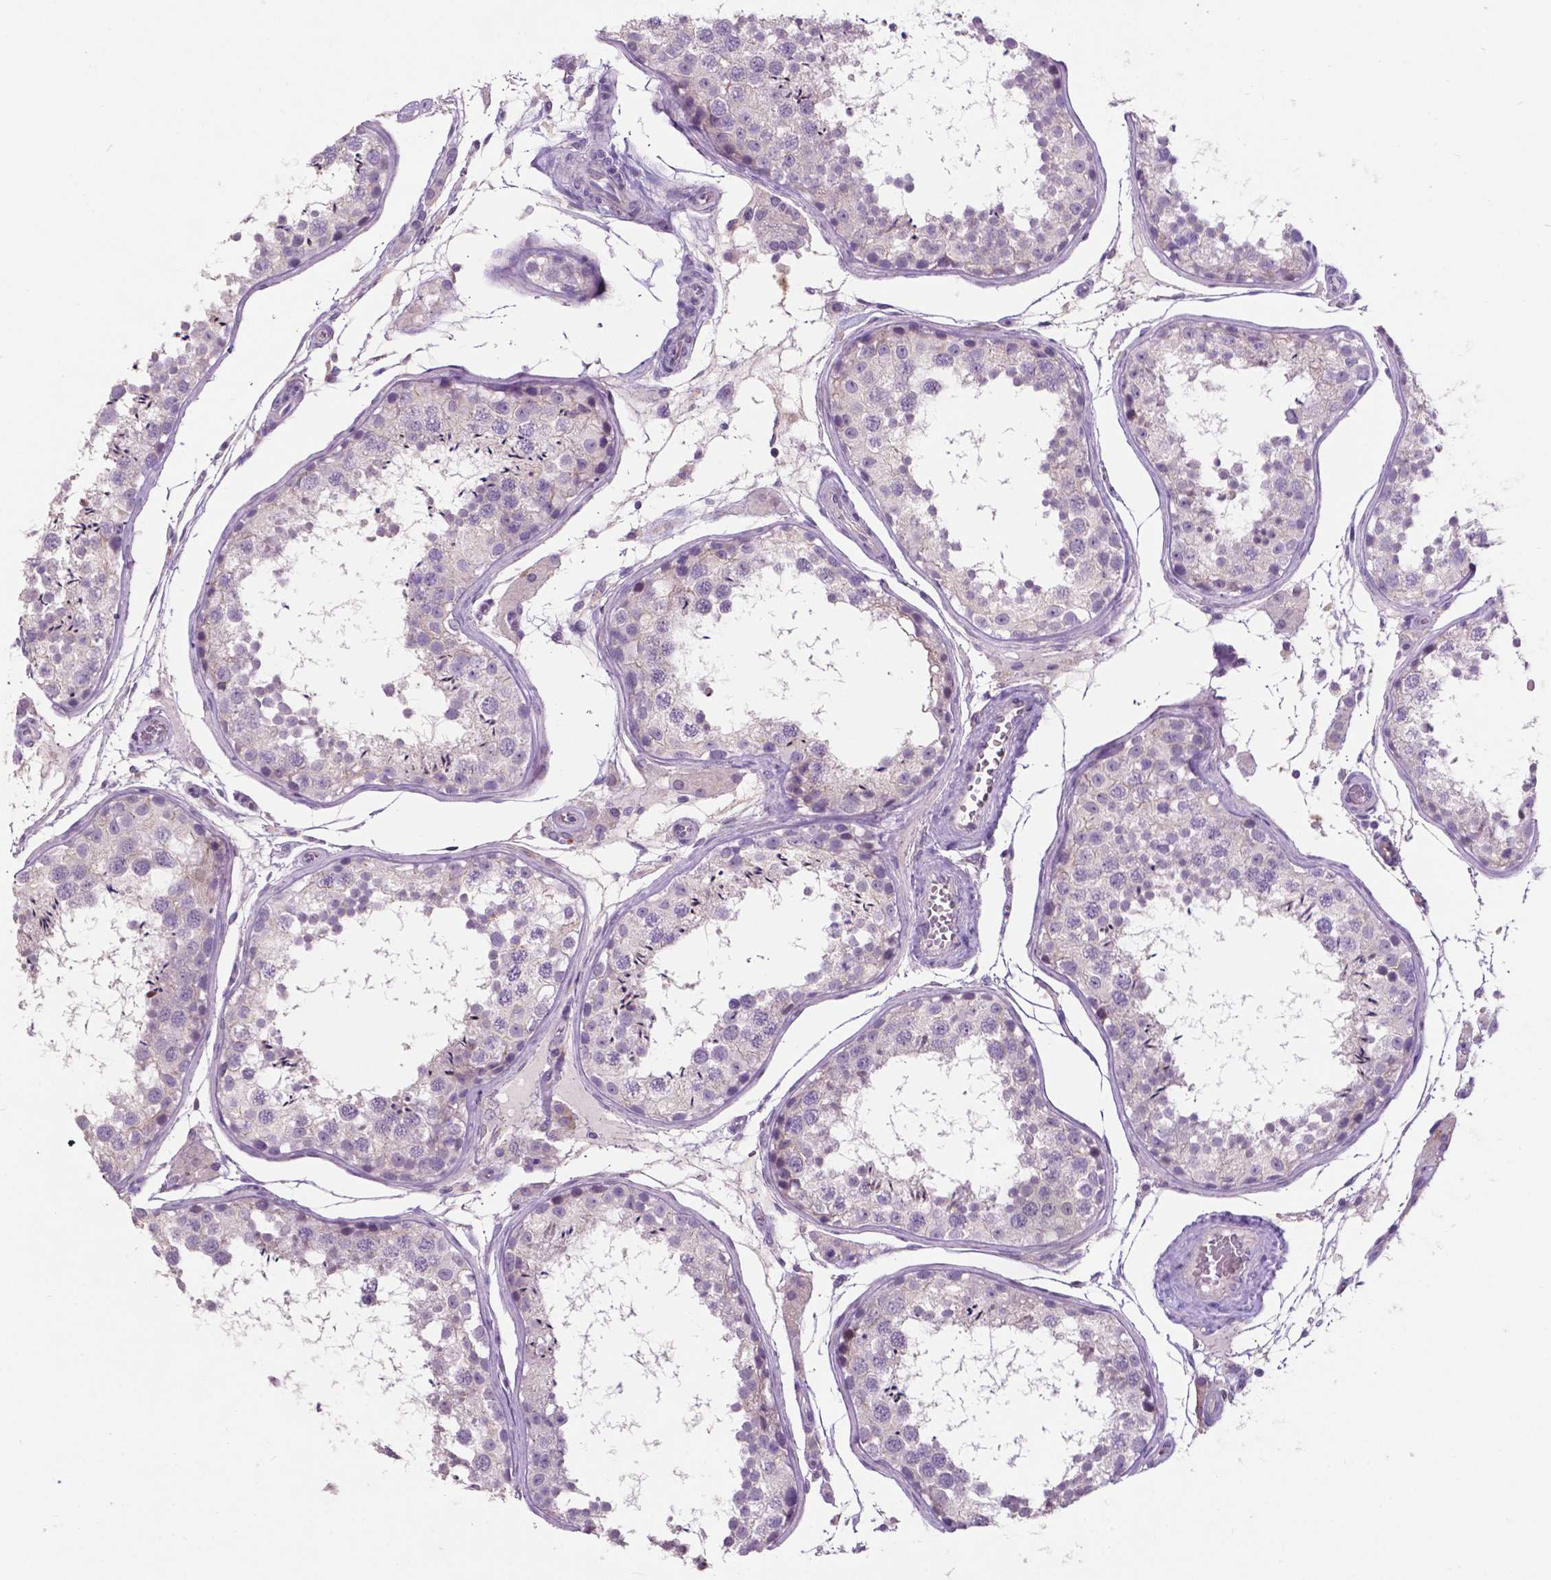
{"staining": {"intensity": "negative", "quantity": "none", "location": "none"}, "tissue": "testis", "cell_type": "Cells in seminiferous ducts", "image_type": "normal", "snomed": [{"axis": "morphology", "description": "Normal tissue, NOS"}, {"axis": "topography", "description": "Testis"}], "caption": "A micrograph of human testis is negative for staining in cells in seminiferous ducts.", "gene": "PLSCR1", "patient": {"sex": "male", "age": 29}}